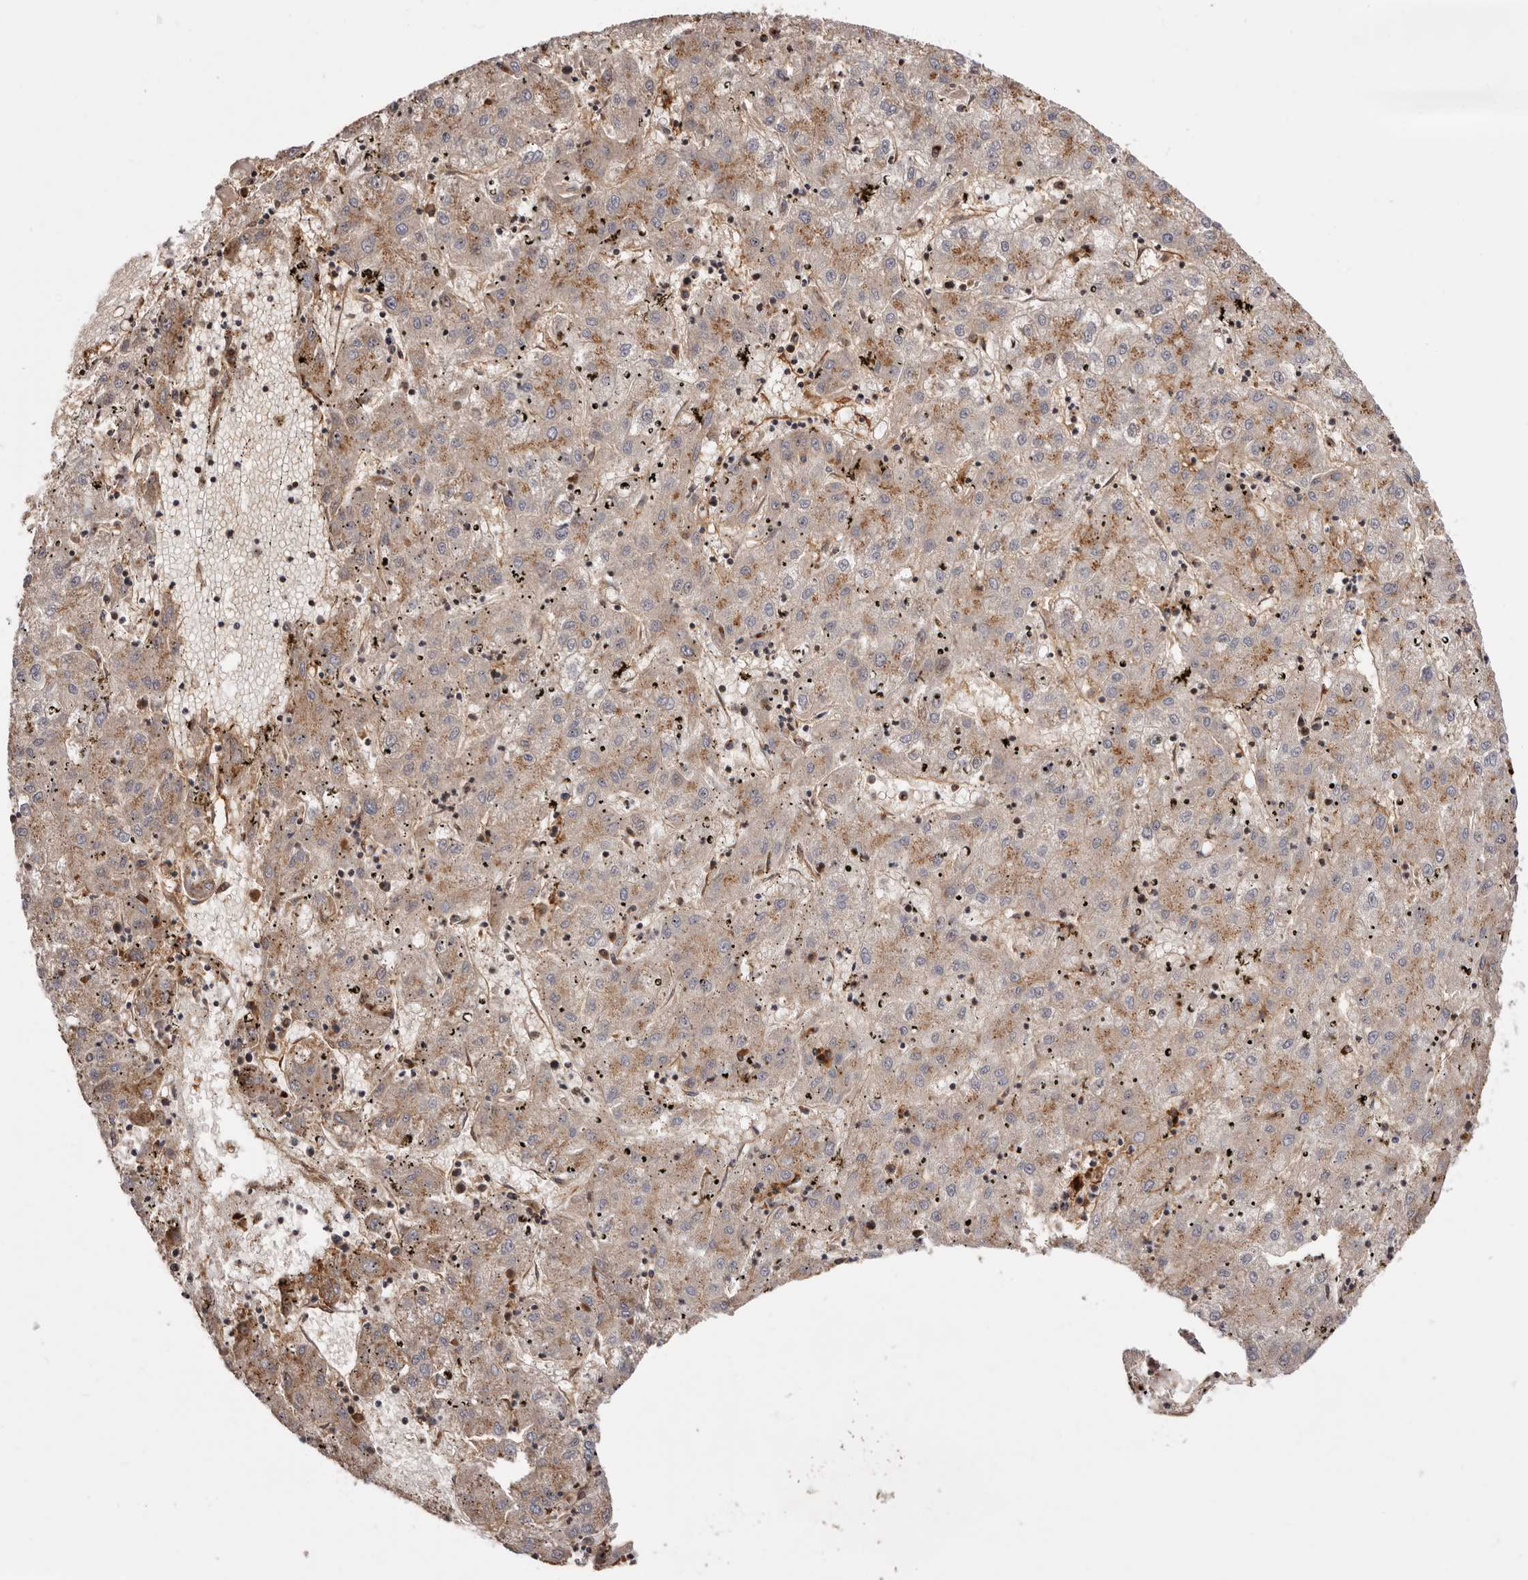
{"staining": {"intensity": "moderate", "quantity": ">75%", "location": "cytoplasmic/membranous"}, "tissue": "liver cancer", "cell_type": "Tumor cells", "image_type": "cancer", "snomed": [{"axis": "morphology", "description": "Carcinoma, Hepatocellular, NOS"}, {"axis": "topography", "description": "Liver"}], "caption": "A brown stain highlights moderate cytoplasmic/membranous staining of a protein in liver cancer (hepatocellular carcinoma) tumor cells.", "gene": "GPR27", "patient": {"sex": "male", "age": 72}}